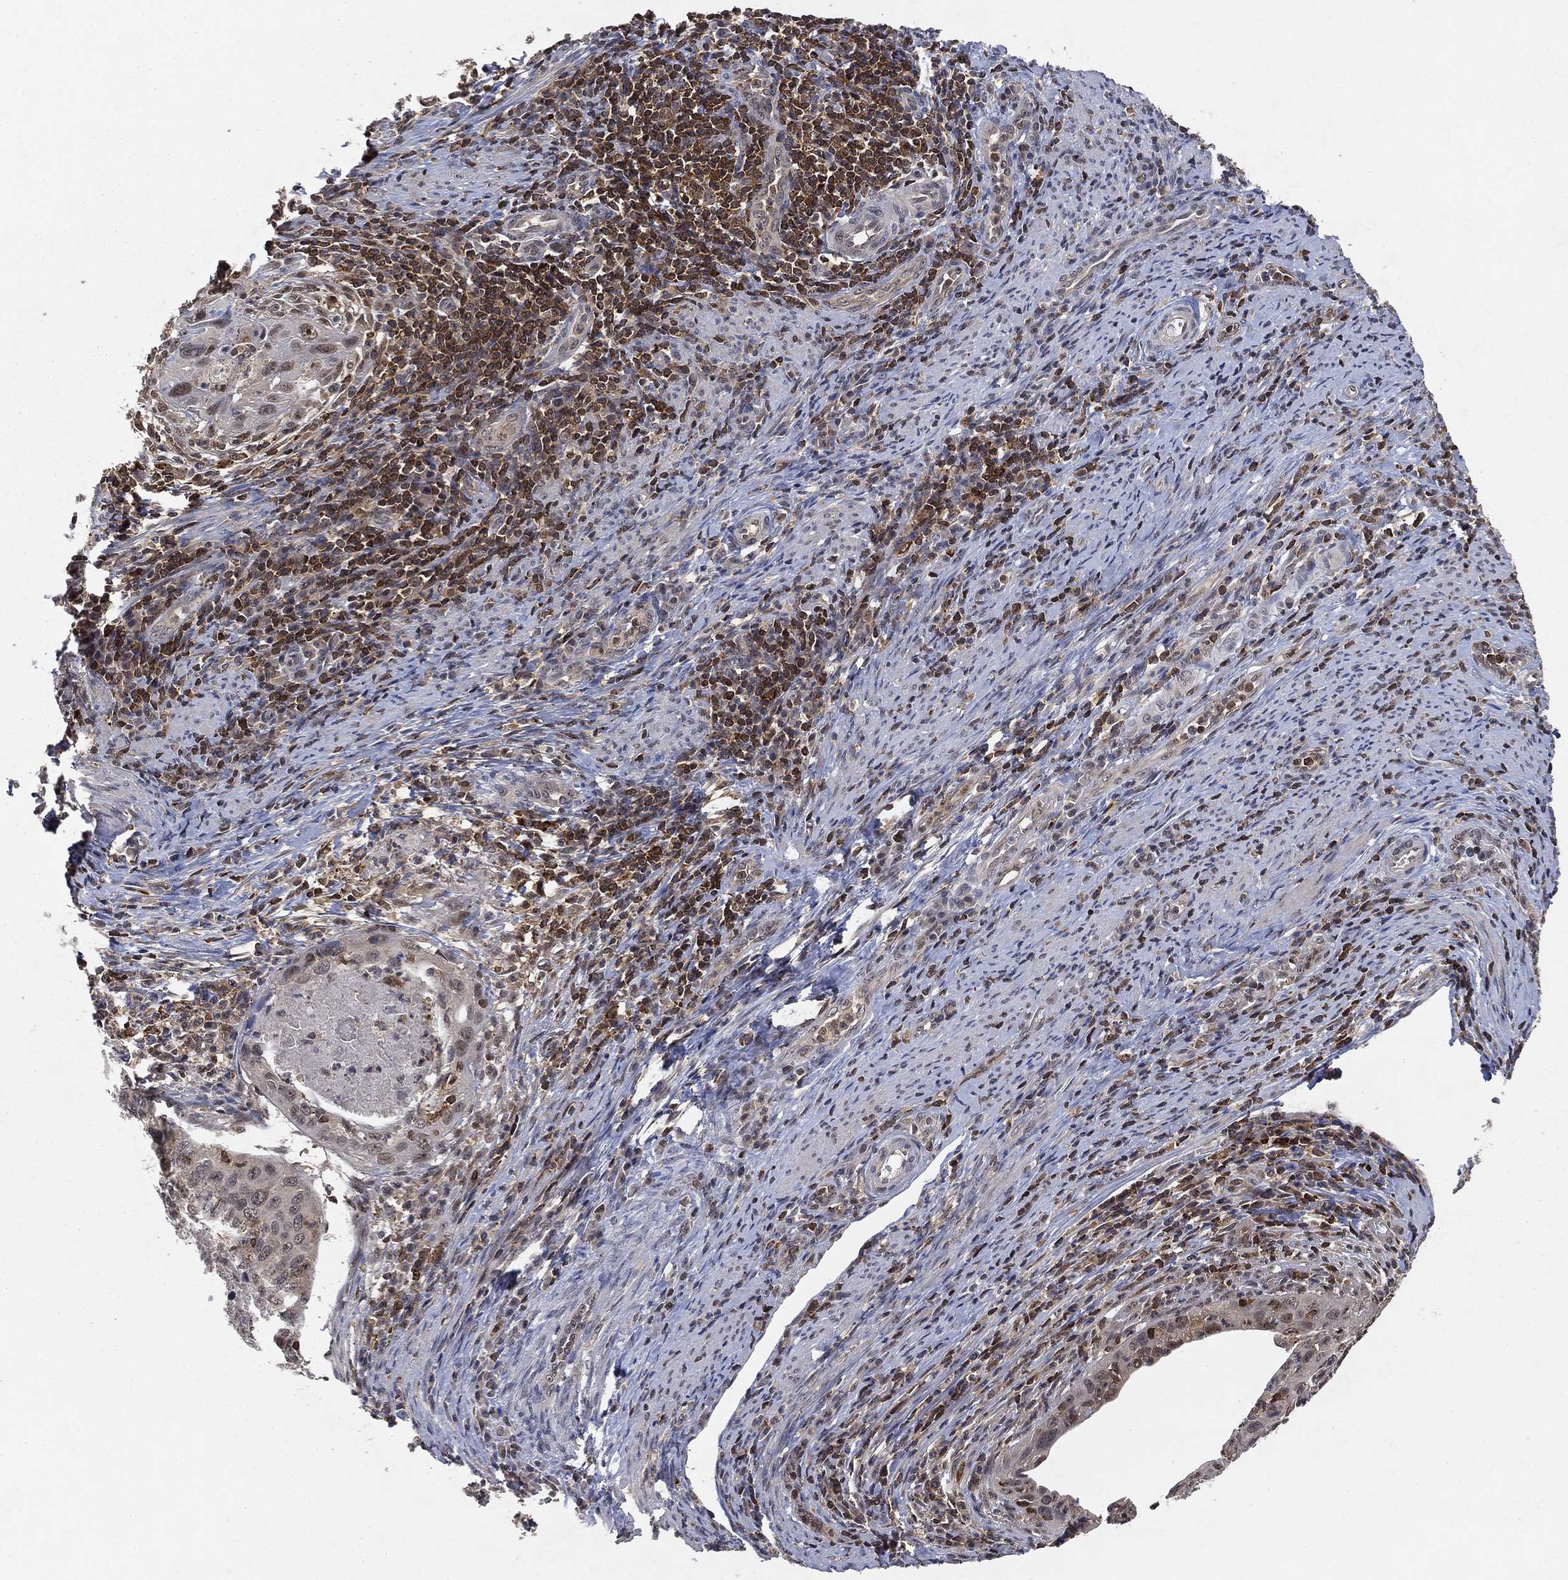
{"staining": {"intensity": "negative", "quantity": "none", "location": "none"}, "tissue": "cervical cancer", "cell_type": "Tumor cells", "image_type": "cancer", "snomed": [{"axis": "morphology", "description": "Squamous cell carcinoma, NOS"}, {"axis": "topography", "description": "Cervix"}], "caption": "Protein analysis of squamous cell carcinoma (cervical) shows no significant positivity in tumor cells.", "gene": "WDR26", "patient": {"sex": "female", "age": 26}}